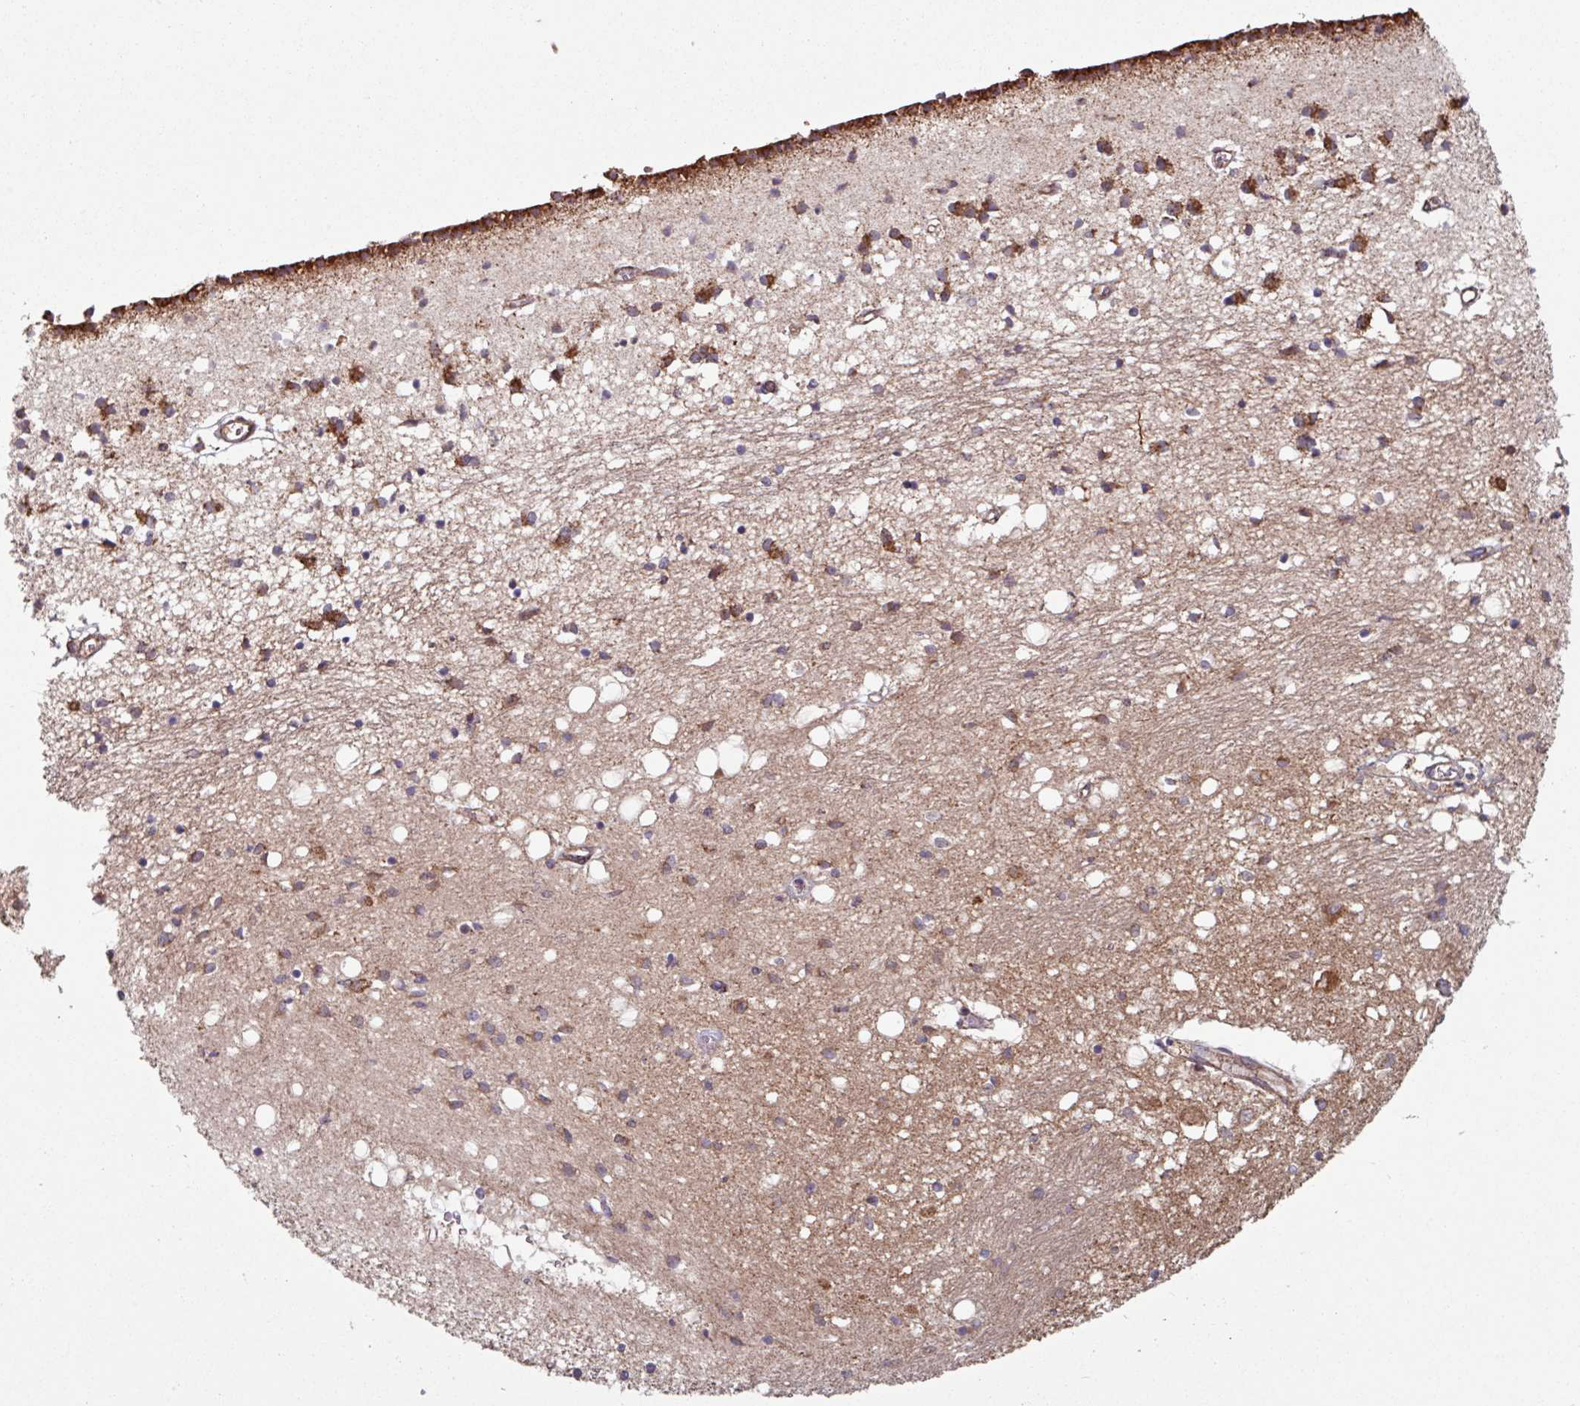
{"staining": {"intensity": "strong", "quantity": "25%-75%", "location": "cytoplasmic/membranous"}, "tissue": "caudate", "cell_type": "Glial cells", "image_type": "normal", "snomed": [{"axis": "morphology", "description": "Normal tissue, NOS"}, {"axis": "topography", "description": "Lateral ventricle wall"}], "caption": "Immunohistochemical staining of normal caudate reveals strong cytoplasmic/membranous protein expression in approximately 25%-75% of glial cells. (IHC, brightfield microscopy, high magnification).", "gene": "COX7C", "patient": {"sex": "male", "age": 70}}